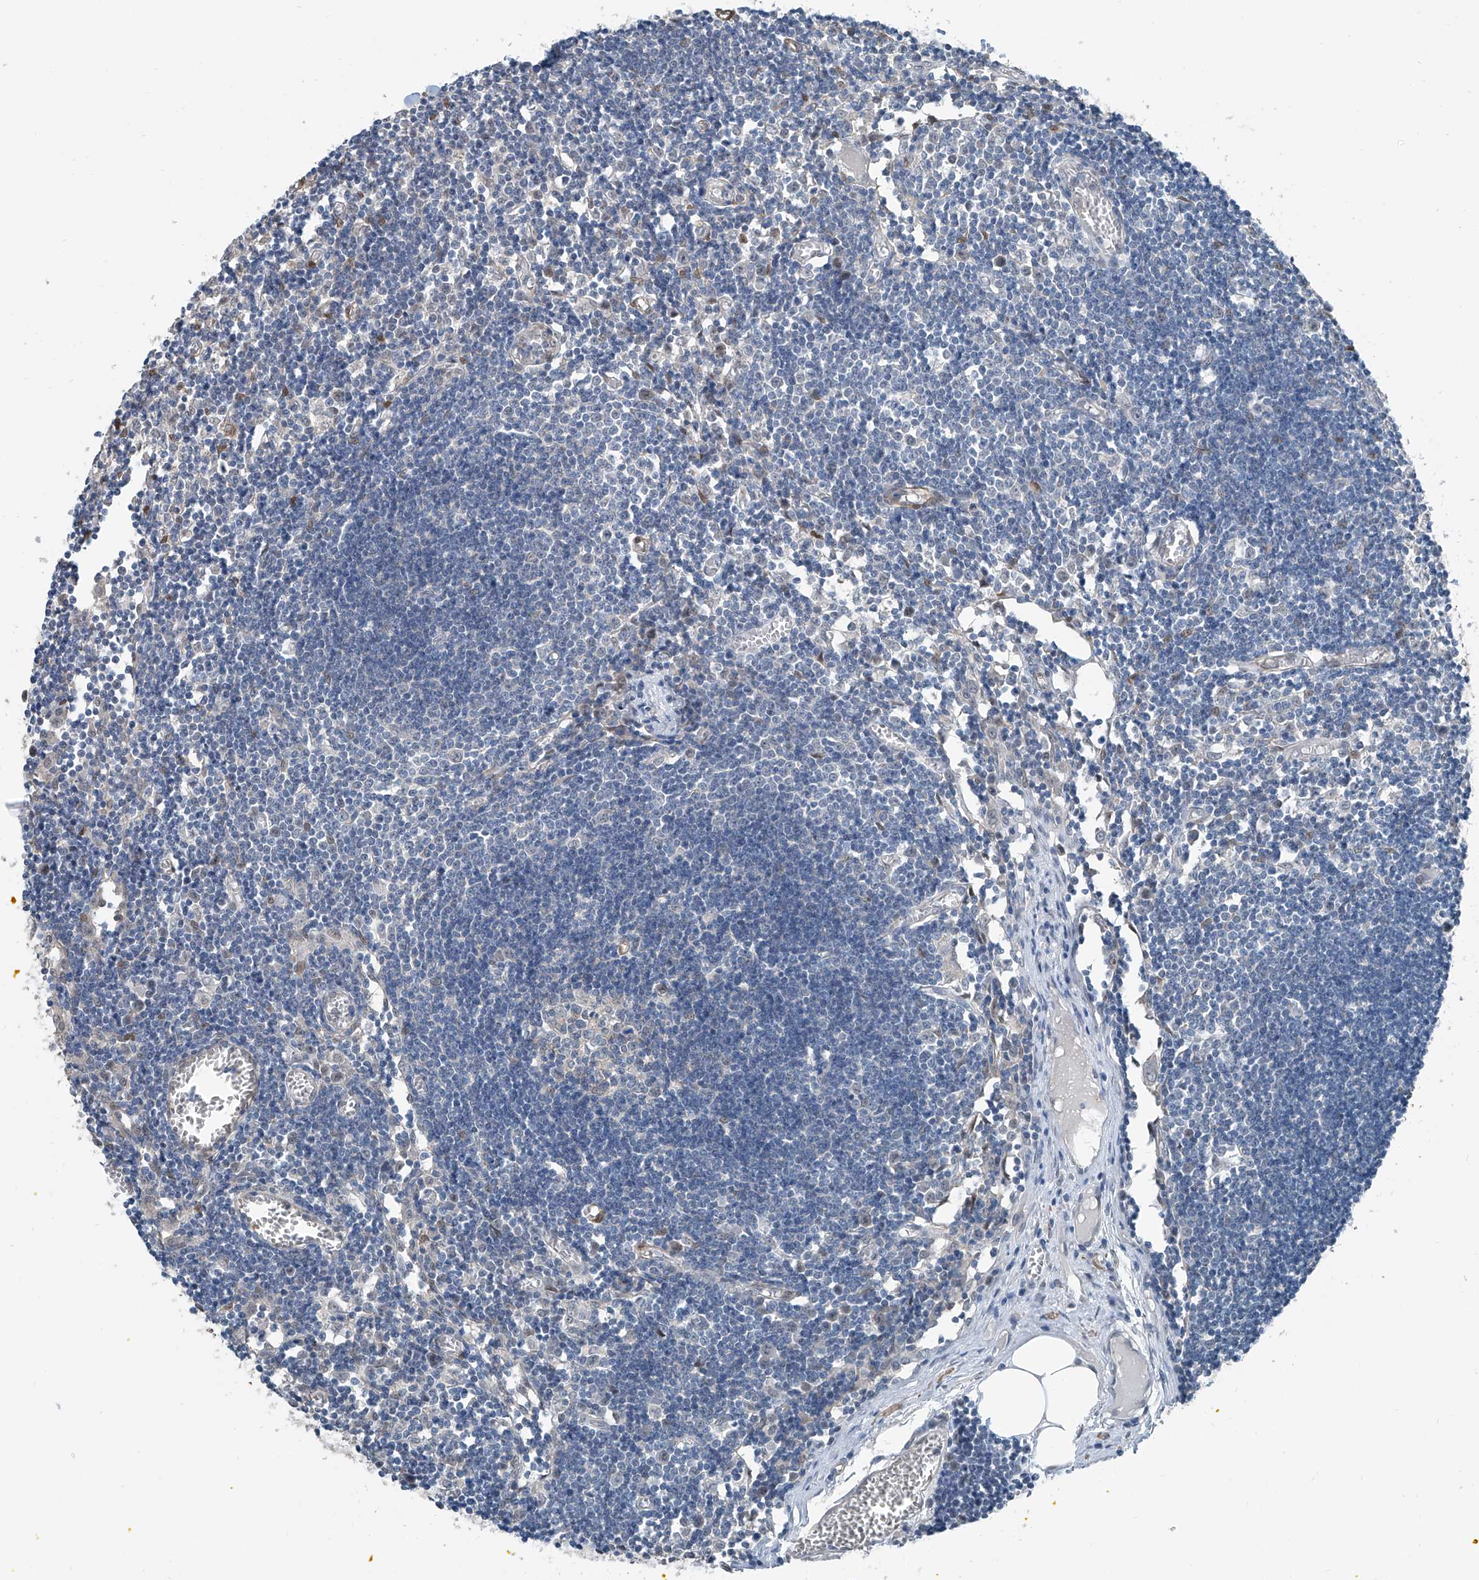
{"staining": {"intensity": "moderate", "quantity": "<25%", "location": "cytoplasmic/membranous"}, "tissue": "lymph node", "cell_type": "Germinal center cells", "image_type": "normal", "snomed": [{"axis": "morphology", "description": "Normal tissue, NOS"}, {"axis": "topography", "description": "Lymph node"}], "caption": "The histopathology image shows staining of benign lymph node, revealing moderate cytoplasmic/membranous protein positivity (brown color) within germinal center cells.", "gene": "HSPA6", "patient": {"sex": "female", "age": 11}}